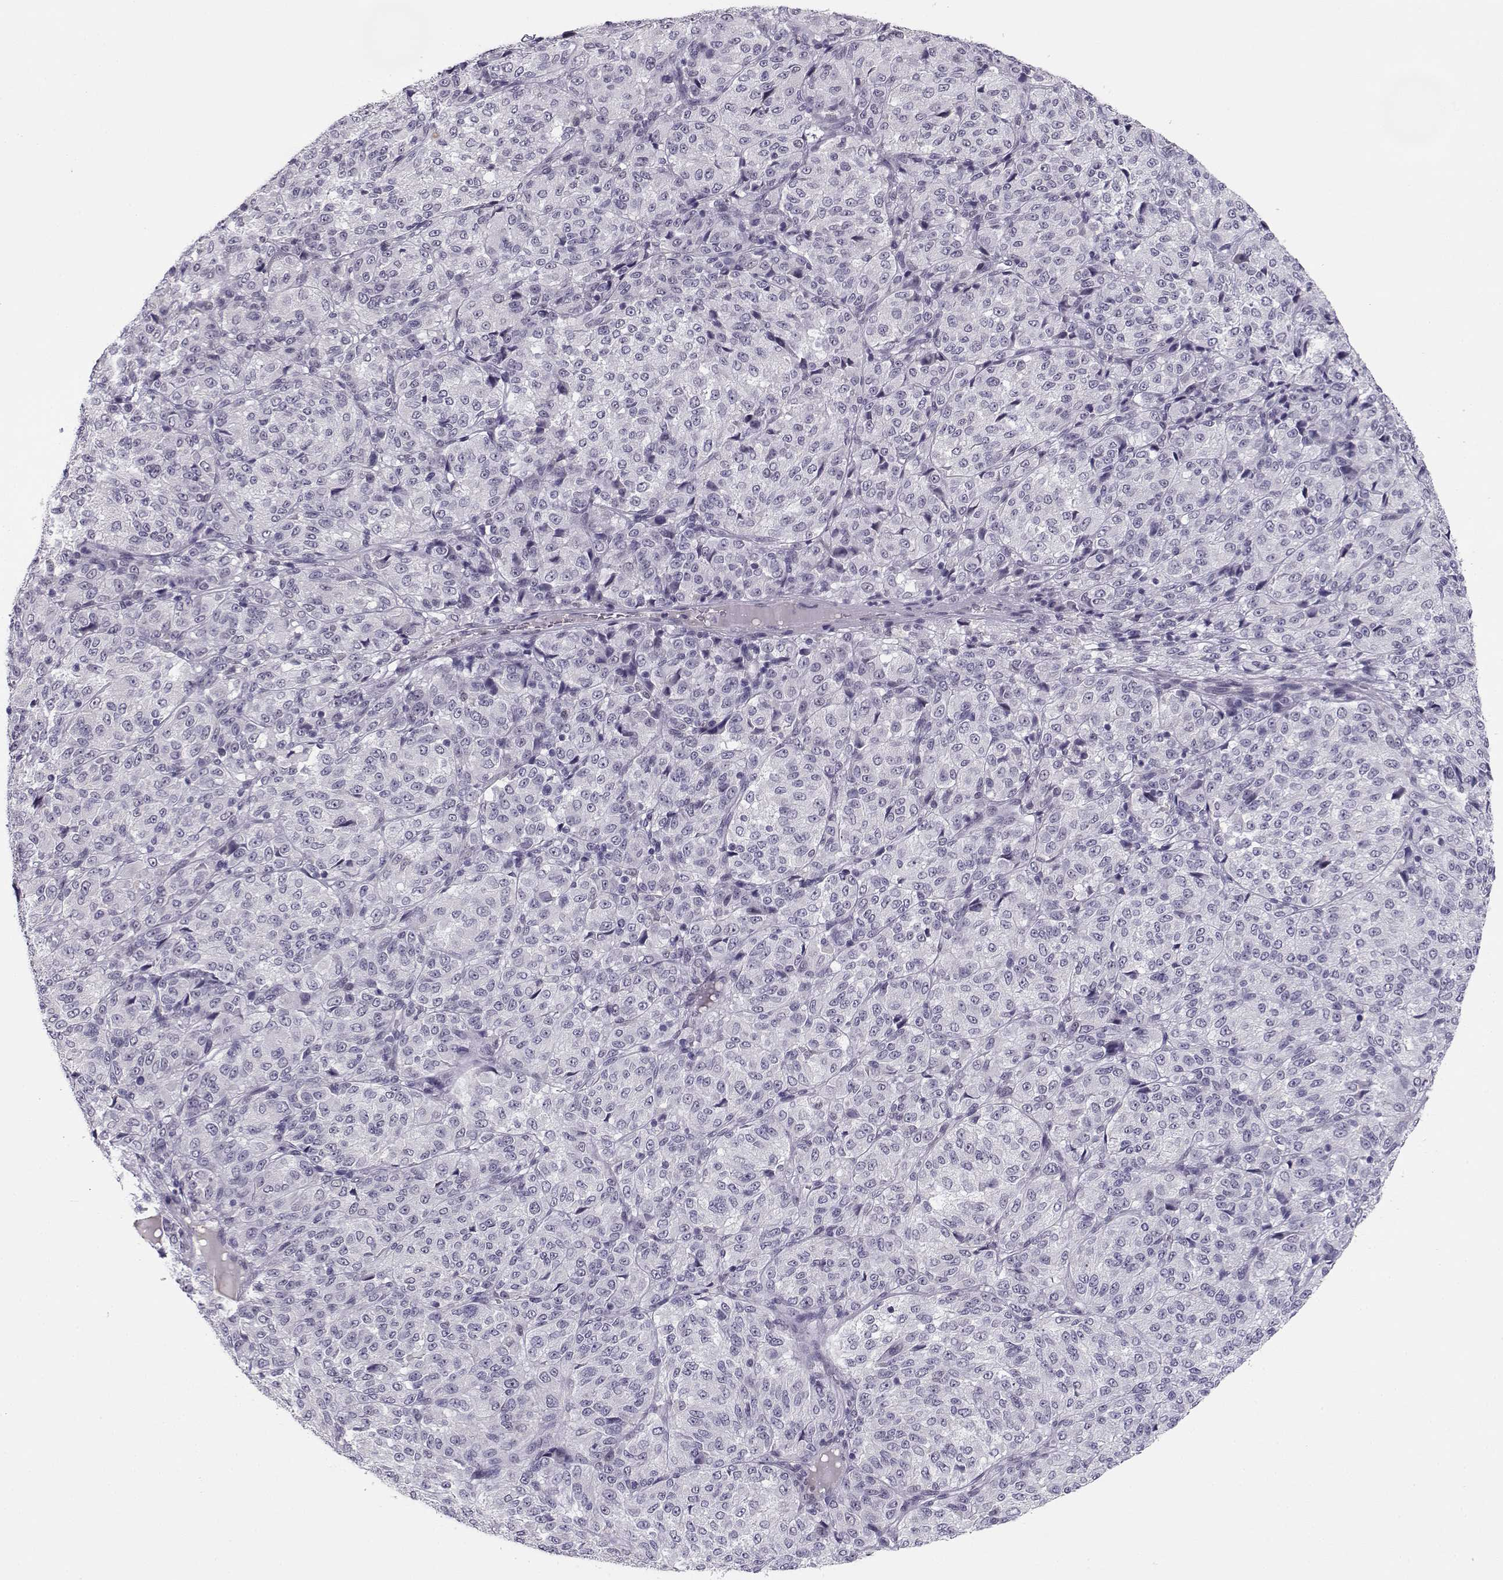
{"staining": {"intensity": "negative", "quantity": "none", "location": "none"}, "tissue": "melanoma", "cell_type": "Tumor cells", "image_type": "cancer", "snomed": [{"axis": "morphology", "description": "Malignant melanoma, Metastatic site"}, {"axis": "topography", "description": "Brain"}], "caption": "Melanoma stained for a protein using immunohistochemistry demonstrates no positivity tumor cells.", "gene": "C16orf86", "patient": {"sex": "female", "age": 56}}